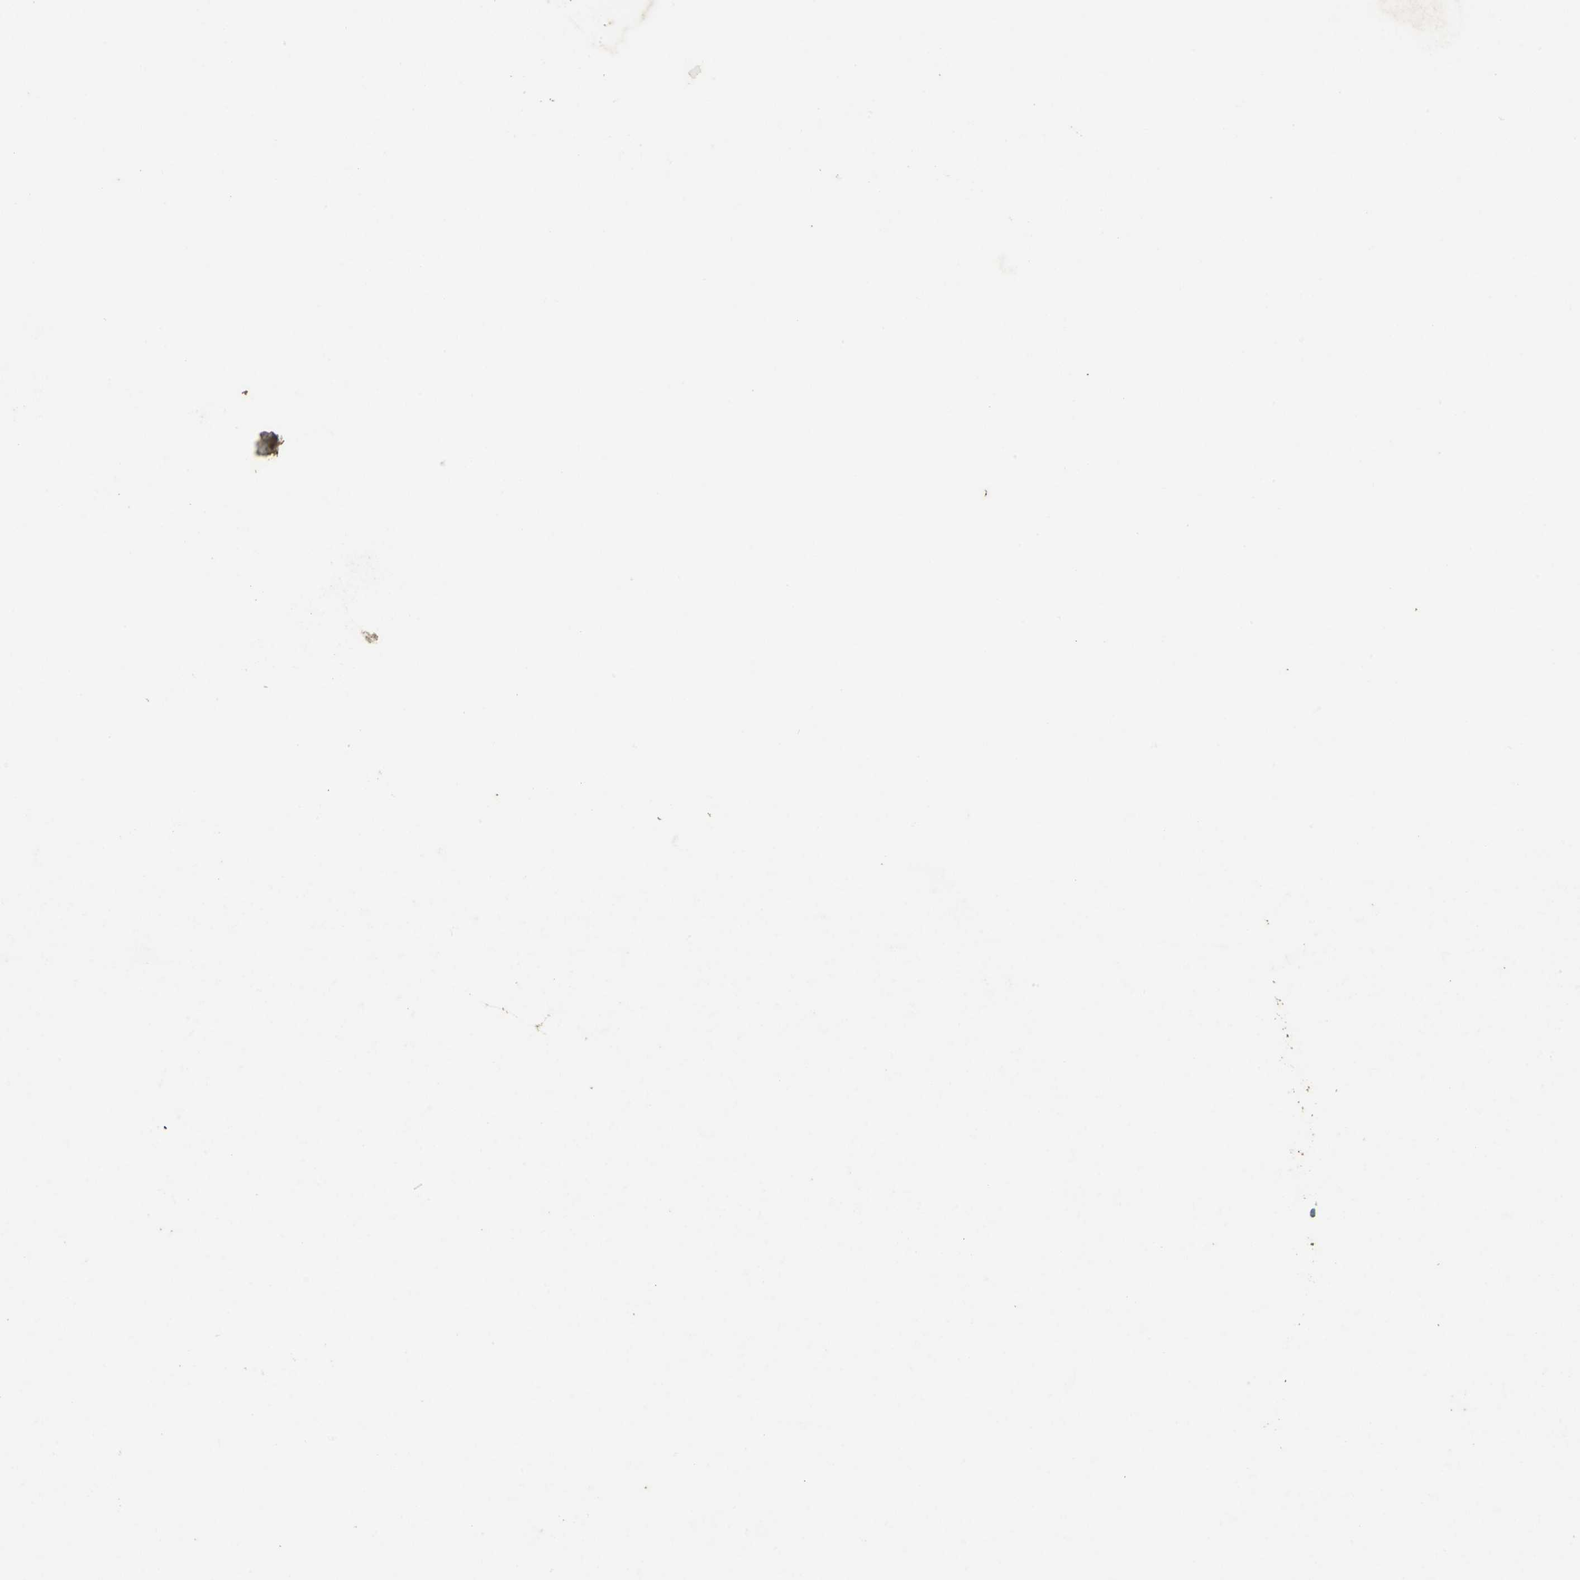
{"staining": {"intensity": "strong", "quantity": ">75%", "location": "cytoplasmic/membranous"}, "tissue": "gallbladder", "cell_type": "Glandular cells", "image_type": "normal", "snomed": [{"axis": "morphology", "description": "Normal tissue, NOS"}, {"axis": "topography", "description": "Gallbladder"}], "caption": "High-magnification brightfield microscopy of benign gallbladder stained with DAB (3,3'-diaminobenzidine) (brown) and counterstained with hematoxylin (blue). glandular cells exhibit strong cytoplasmic/membranous positivity is appreciated in about>75% of cells.", "gene": "CAMK2B", "patient": {"sex": "female", "age": 64}}